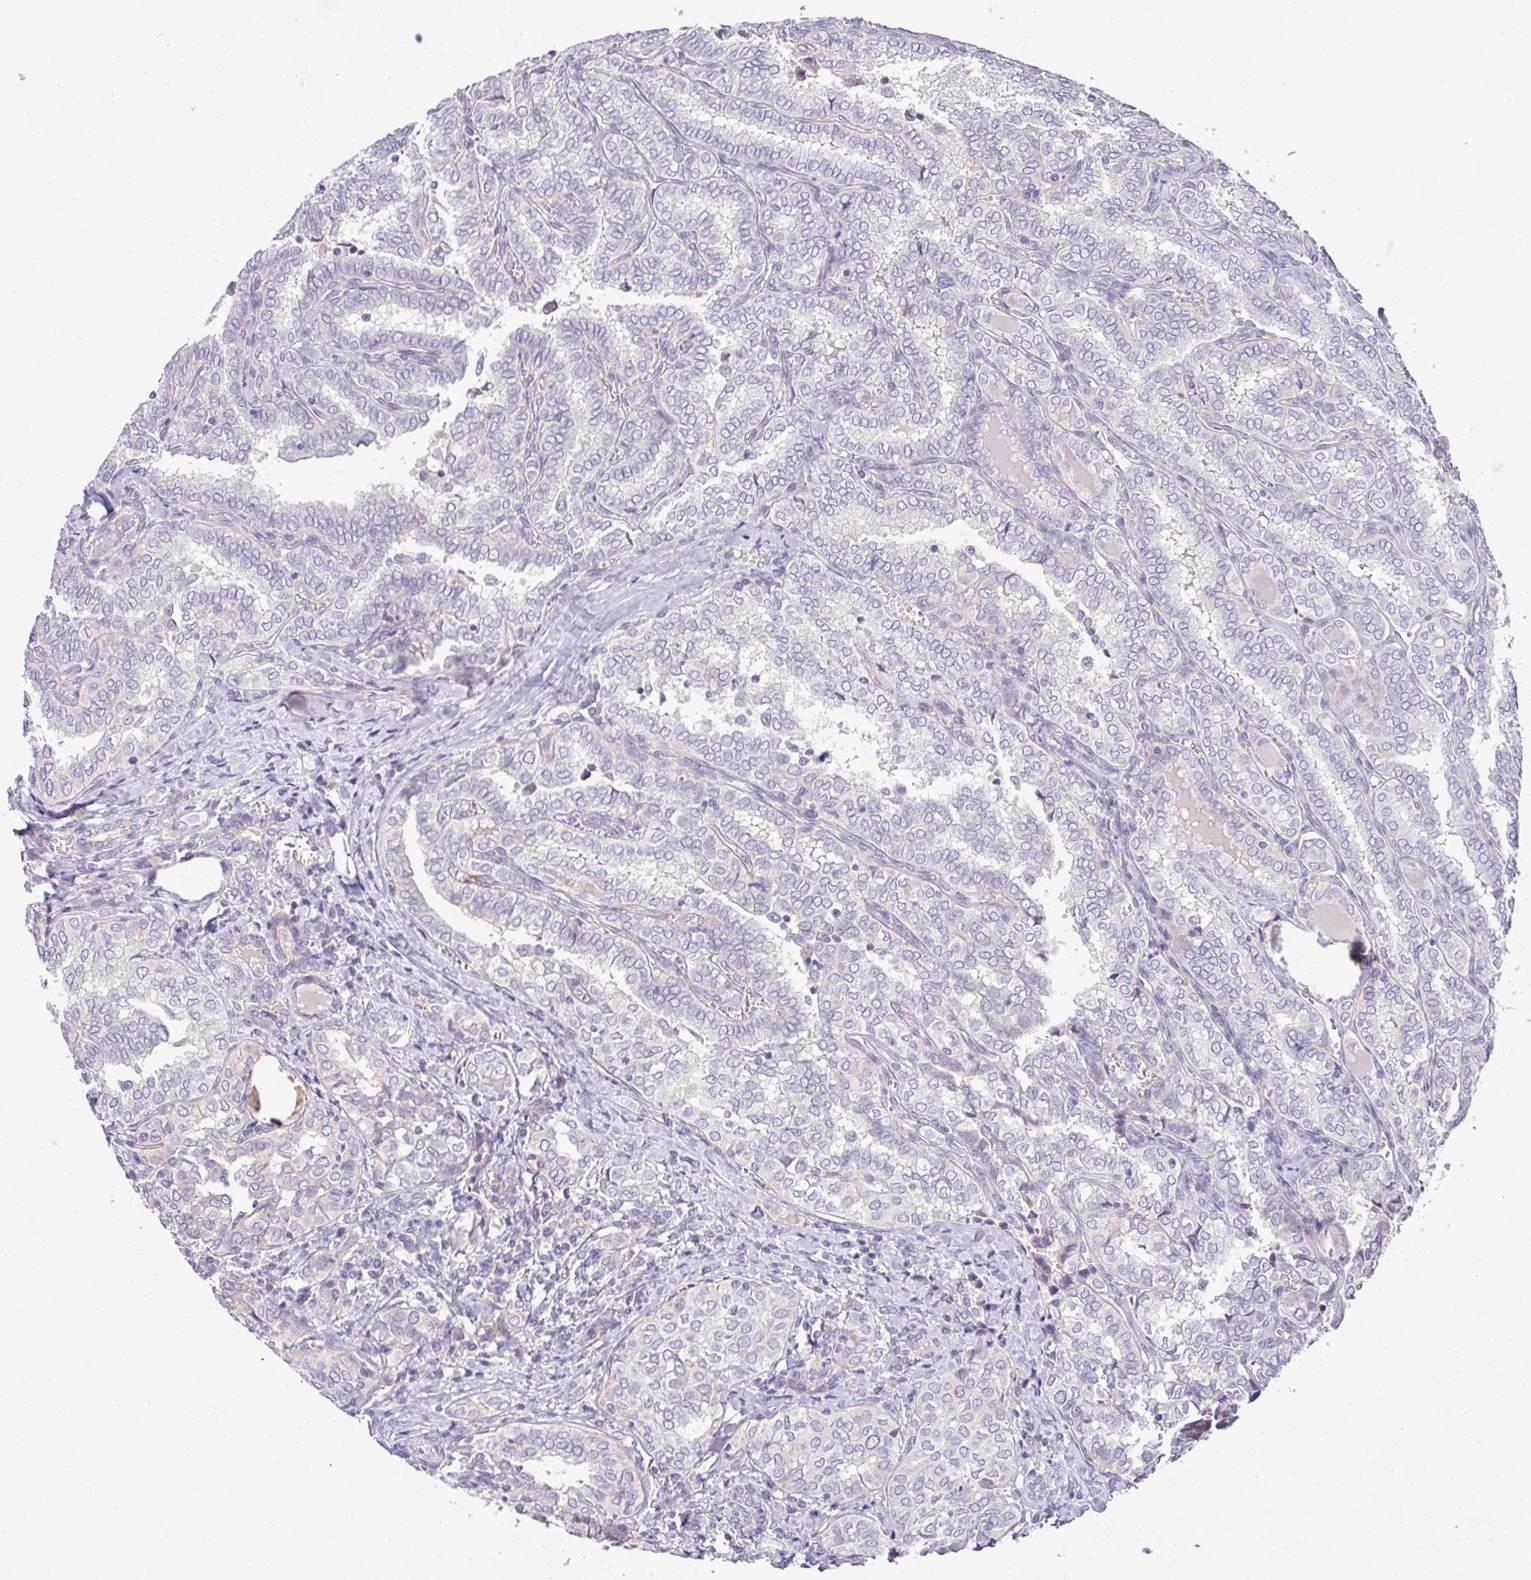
{"staining": {"intensity": "negative", "quantity": "none", "location": "none"}, "tissue": "thyroid cancer", "cell_type": "Tumor cells", "image_type": "cancer", "snomed": [{"axis": "morphology", "description": "Papillary adenocarcinoma, NOS"}, {"axis": "topography", "description": "Thyroid gland"}], "caption": "Tumor cells show no significant protein expression in thyroid cancer. (Immunohistochemistry, brightfield microscopy, high magnification).", "gene": "EPN3", "patient": {"sex": "female", "age": 30}}